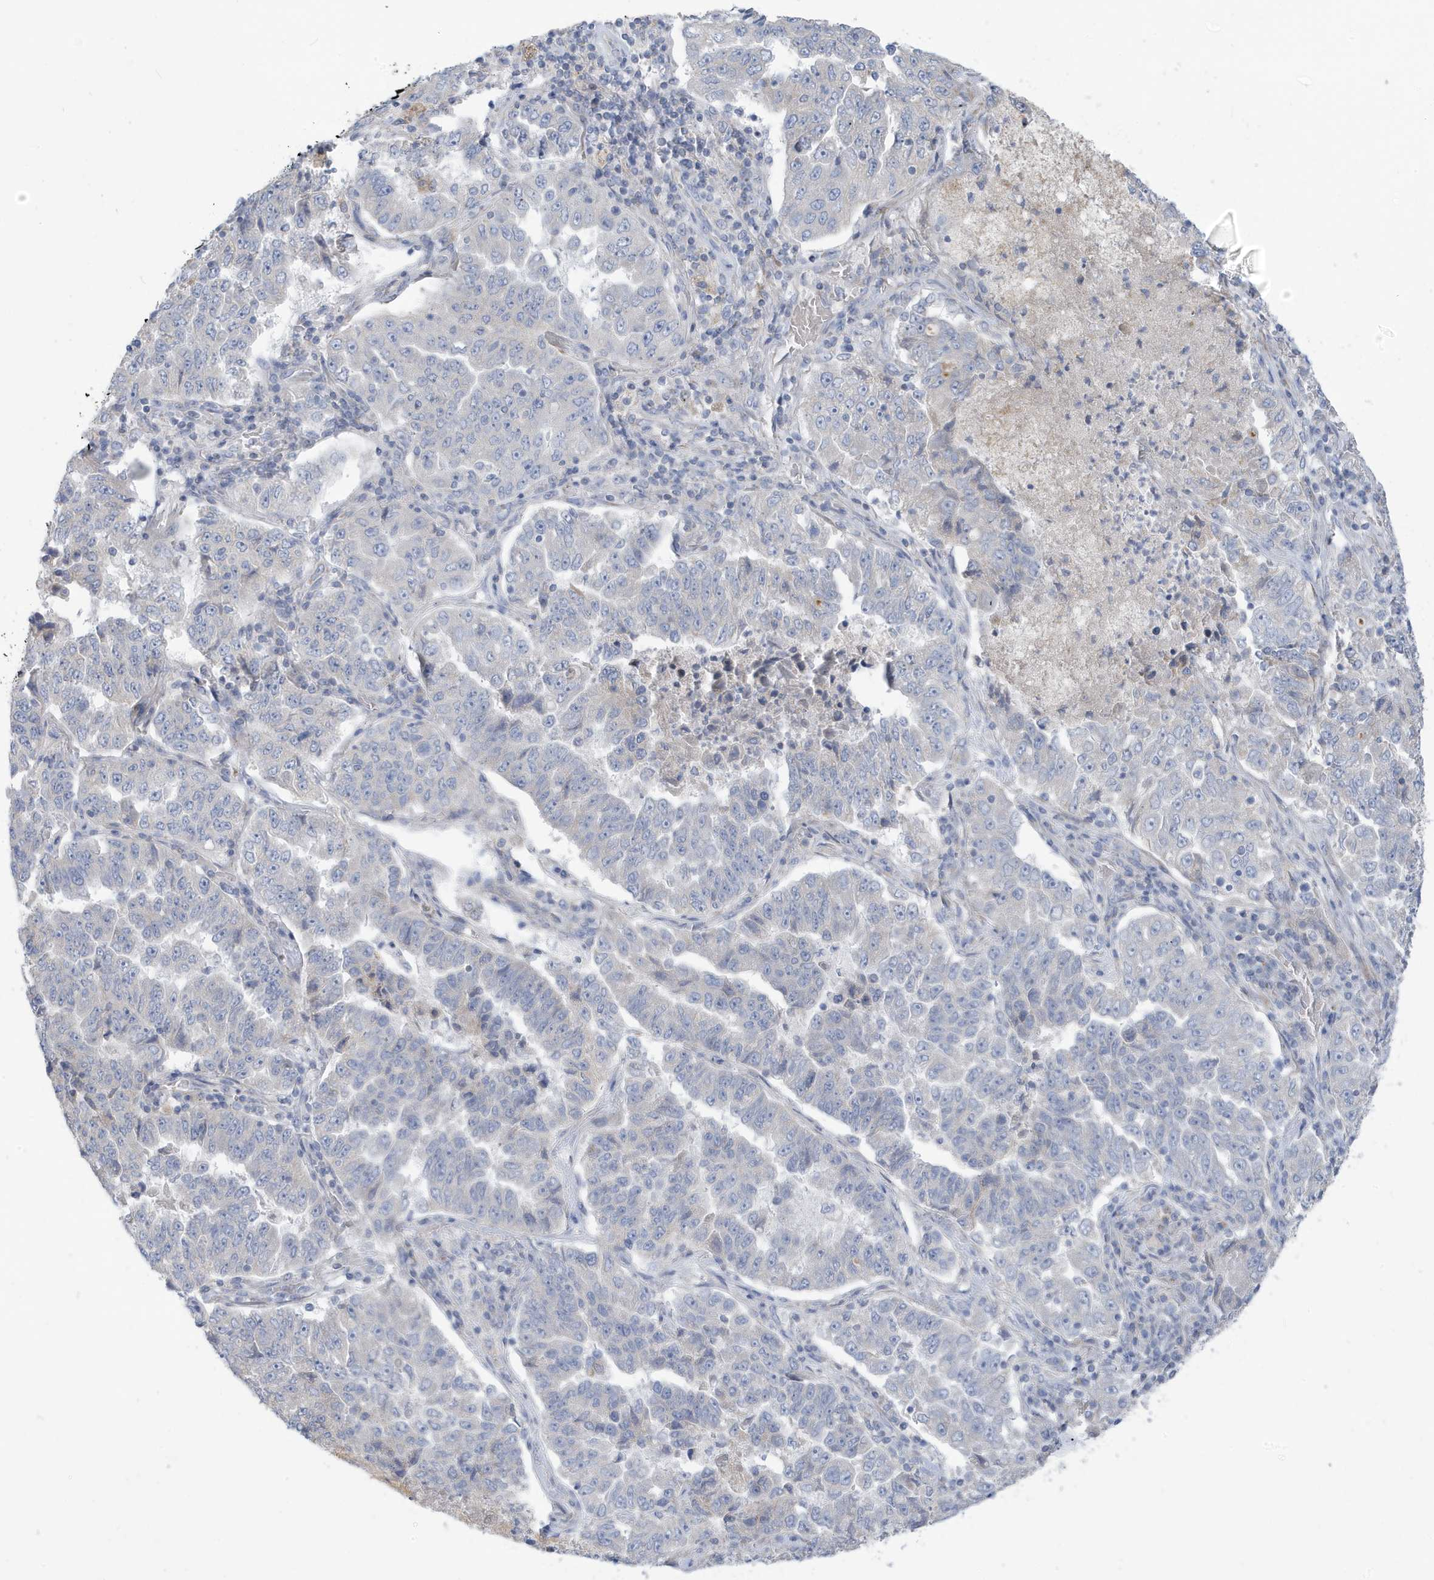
{"staining": {"intensity": "negative", "quantity": "none", "location": "none"}, "tissue": "lung cancer", "cell_type": "Tumor cells", "image_type": "cancer", "snomed": [{"axis": "morphology", "description": "Adenocarcinoma, NOS"}, {"axis": "topography", "description": "Lung"}], "caption": "DAB immunohistochemical staining of adenocarcinoma (lung) displays no significant staining in tumor cells. (DAB (3,3'-diaminobenzidine) IHC with hematoxylin counter stain).", "gene": "ATP13A5", "patient": {"sex": "female", "age": 51}}